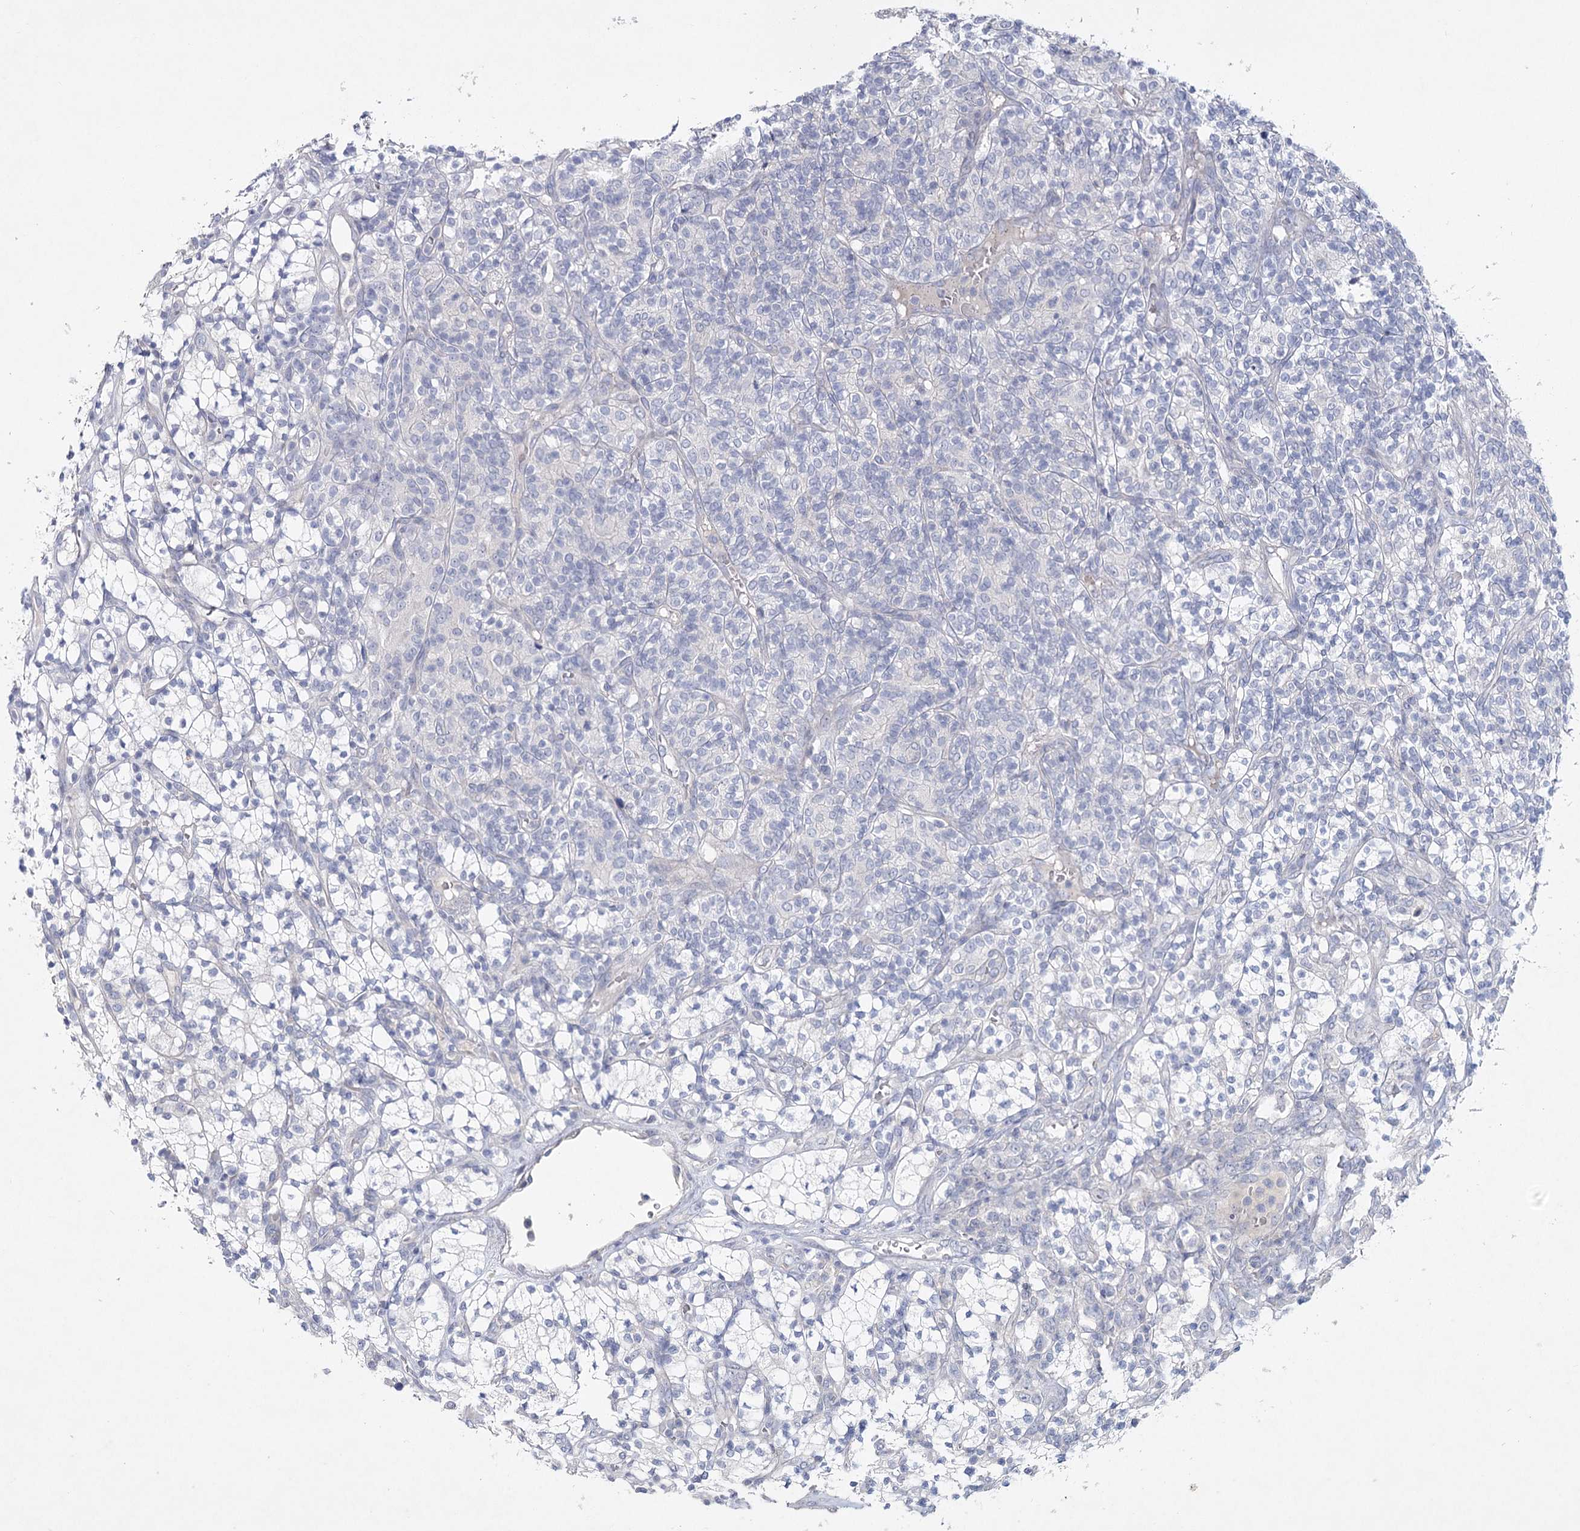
{"staining": {"intensity": "negative", "quantity": "none", "location": "none"}, "tissue": "renal cancer", "cell_type": "Tumor cells", "image_type": "cancer", "snomed": [{"axis": "morphology", "description": "Adenocarcinoma, NOS"}, {"axis": "topography", "description": "Kidney"}], "caption": "This histopathology image is of renal cancer (adenocarcinoma) stained with immunohistochemistry to label a protein in brown with the nuclei are counter-stained blue. There is no staining in tumor cells.", "gene": "MAP3K13", "patient": {"sex": "male", "age": 77}}